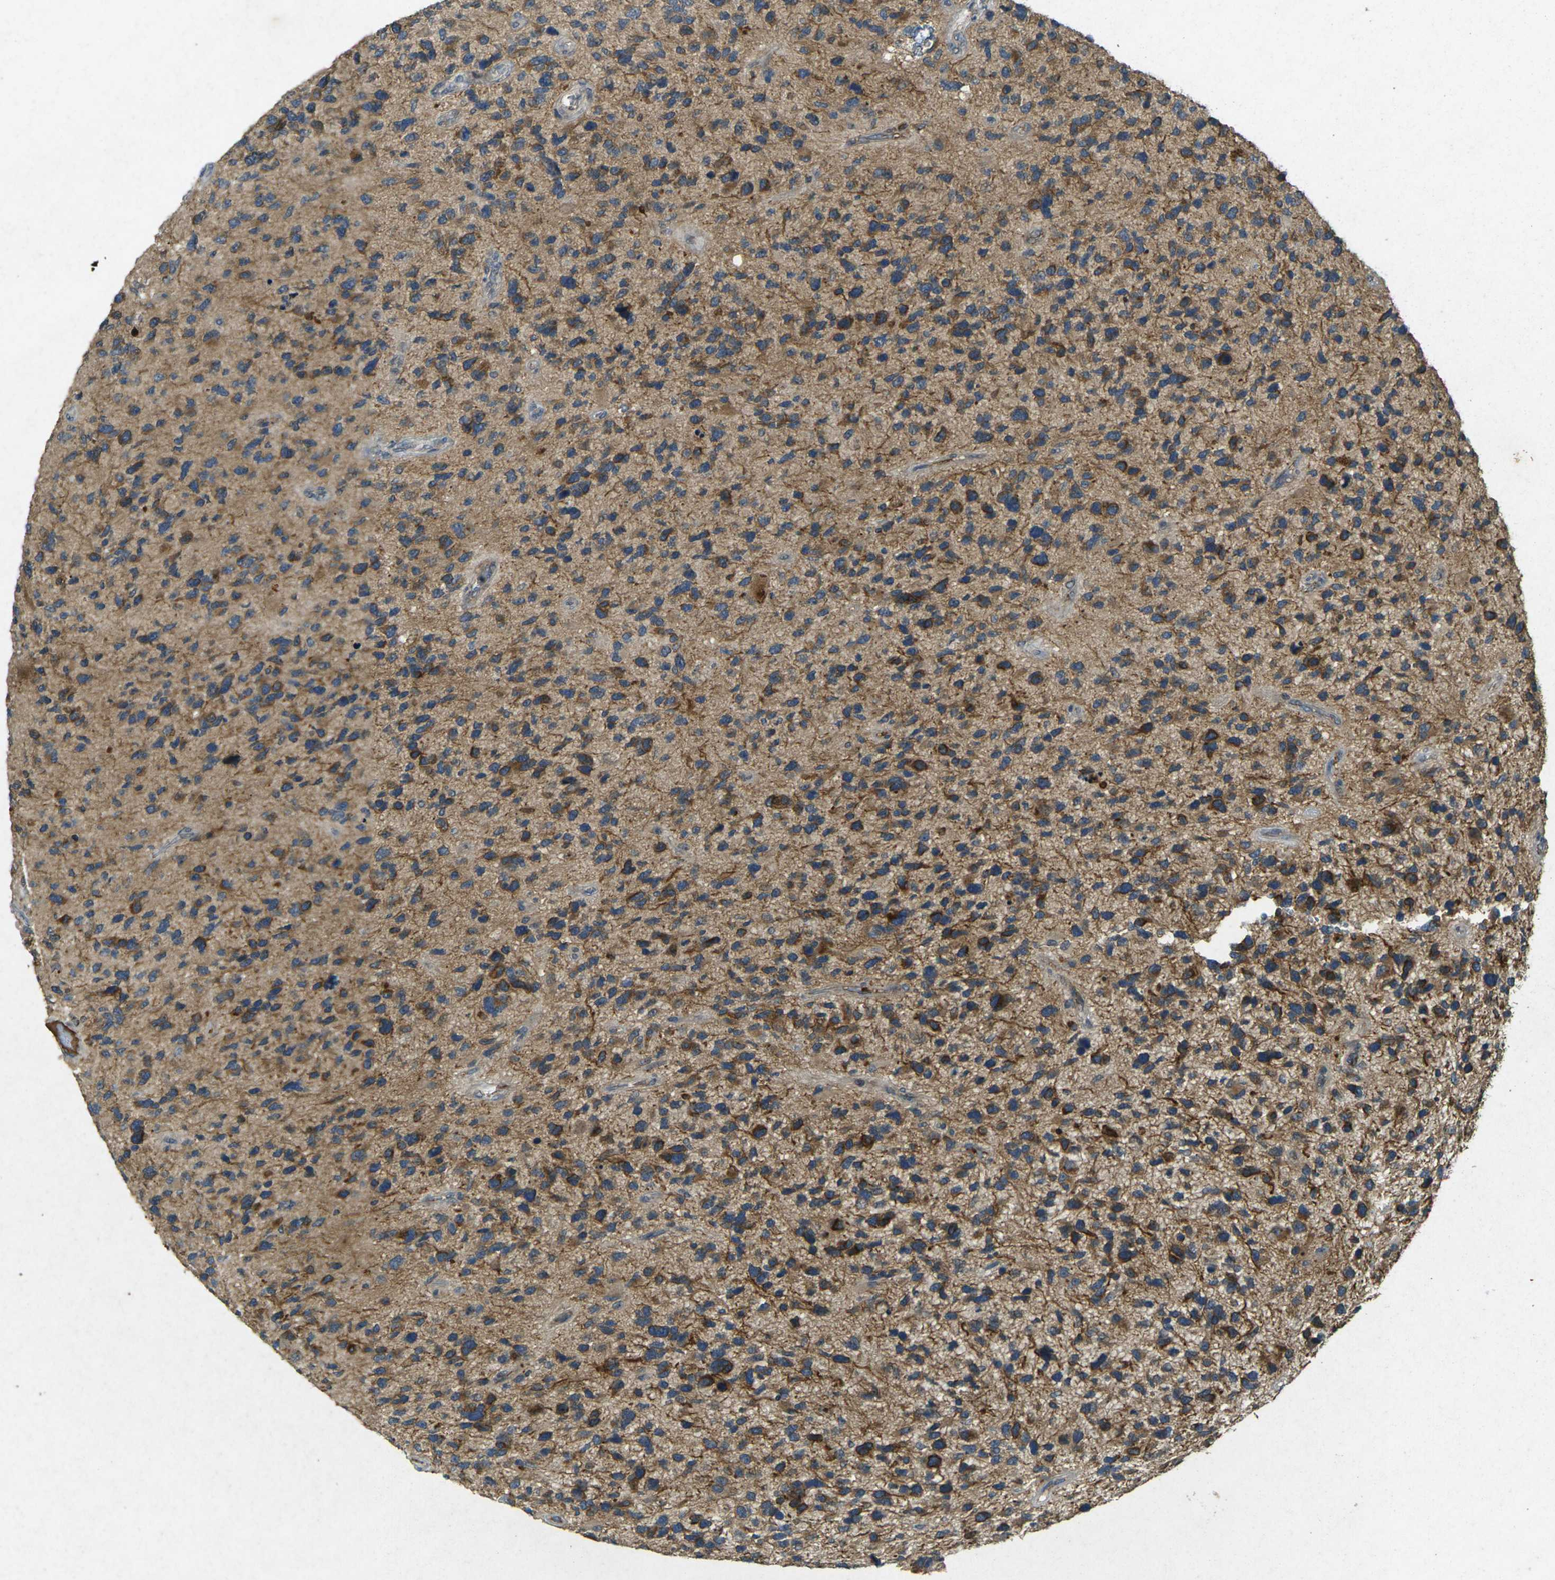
{"staining": {"intensity": "moderate", "quantity": "25%-75%", "location": "cytoplasmic/membranous"}, "tissue": "glioma", "cell_type": "Tumor cells", "image_type": "cancer", "snomed": [{"axis": "morphology", "description": "Glioma, malignant, High grade"}, {"axis": "topography", "description": "Brain"}], "caption": "Human high-grade glioma (malignant) stained for a protein (brown) displays moderate cytoplasmic/membranous positive staining in approximately 25%-75% of tumor cells.", "gene": "RGMA", "patient": {"sex": "female", "age": 58}}